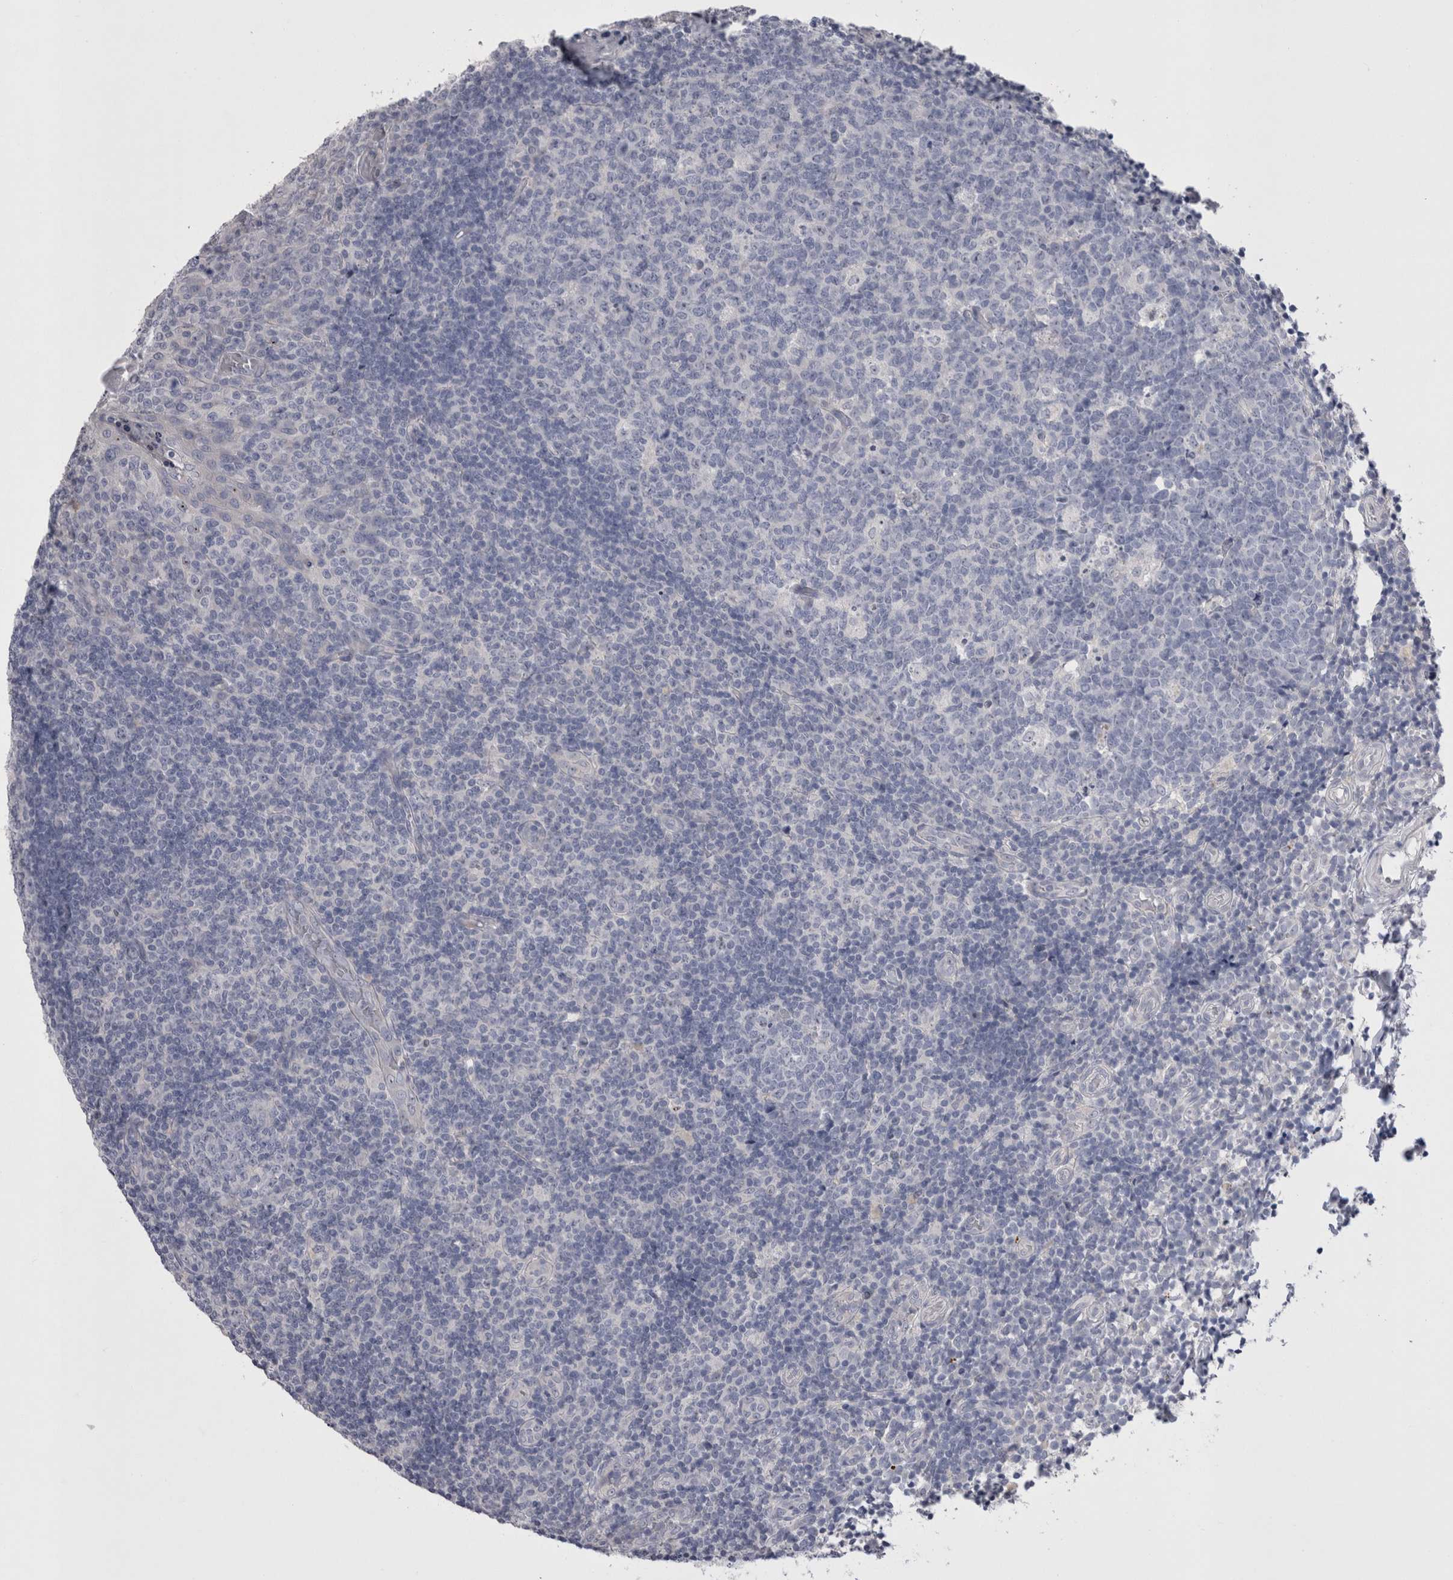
{"staining": {"intensity": "negative", "quantity": "none", "location": "none"}, "tissue": "tonsil", "cell_type": "Germinal center cells", "image_type": "normal", "snomed": [{"axis": "morphology", "description": "Normal tissue, NOS"}, {"axis": "topography", "description": "Tonsil"}], "caption": "This micrograph is of benign tonsil stained with immunohistochemistry (IHC) to label a protein in brown with the nuclei are counter-stained blue. There is no positivity in germinal center cells. (Brightfield microscopy of DAB IHC at high magnification).", "gene": "PWP2", "patient": {"sex": "female", "age": 19}}